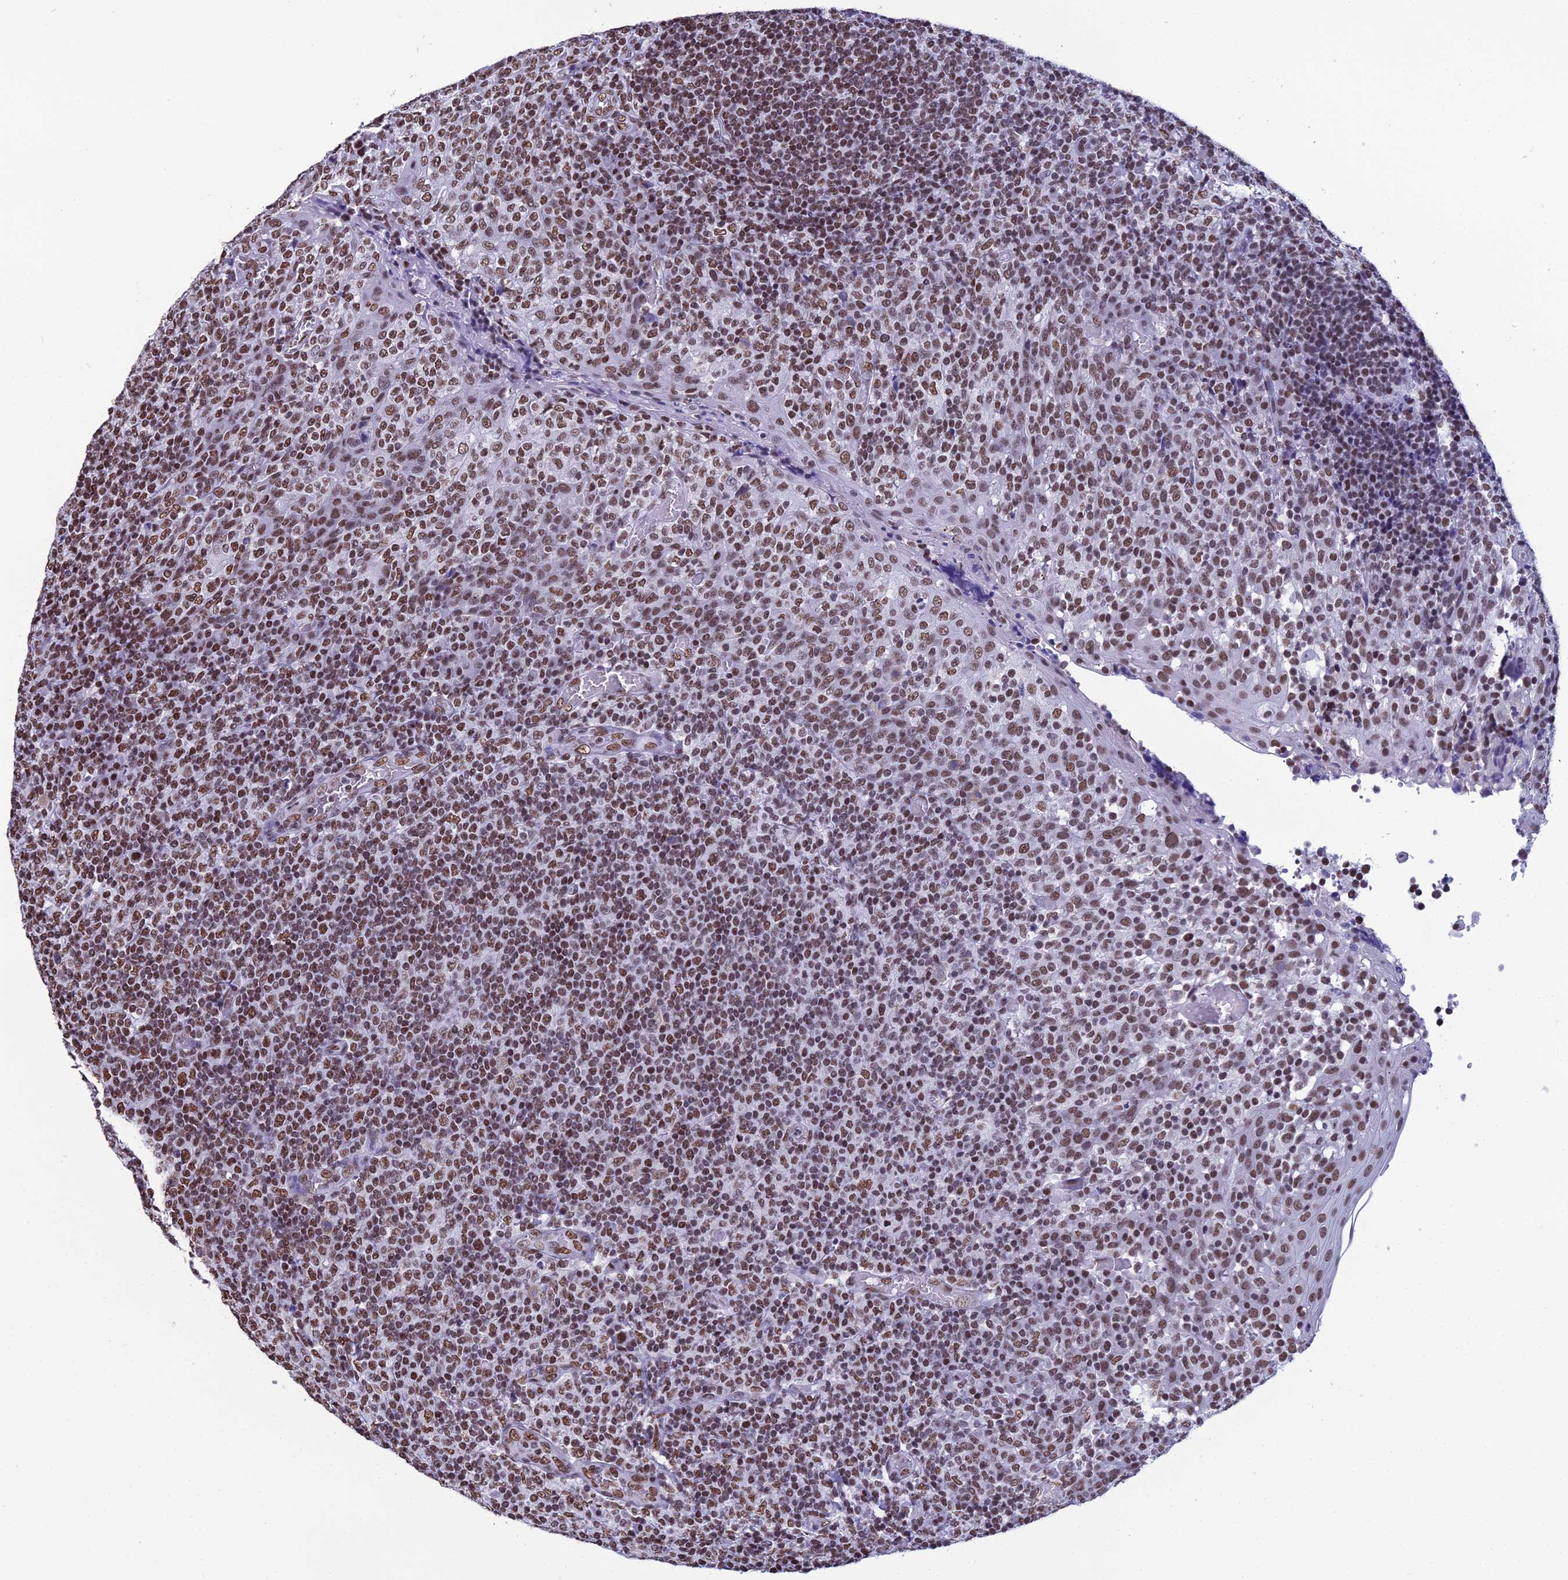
{"staining": {"intensity": "moderate", "quantity": ">75%", "location": "nuclear"}, "tissue": "tonsil", "cell_type": "Non-germinal center cells", "image_type": "normal", "snomed": [{"axis": "morphology", "description": "Normal tissue, NOS"}, {"axis": "topography", "description": "Tonsil"}], "caption": "Normal tonsil displays moderate nuclear staining in about >75% of non-germinal center cells, visualized by immunohistochemistry. The staining was performed using DAB (3,3'-diaminobenzidine), with brown indicating positive protein expression. Nuclei are stained blue with hematoxylin.", "gene": "PRAMEF12", "patient": {"sex": "female", "age": 19}}